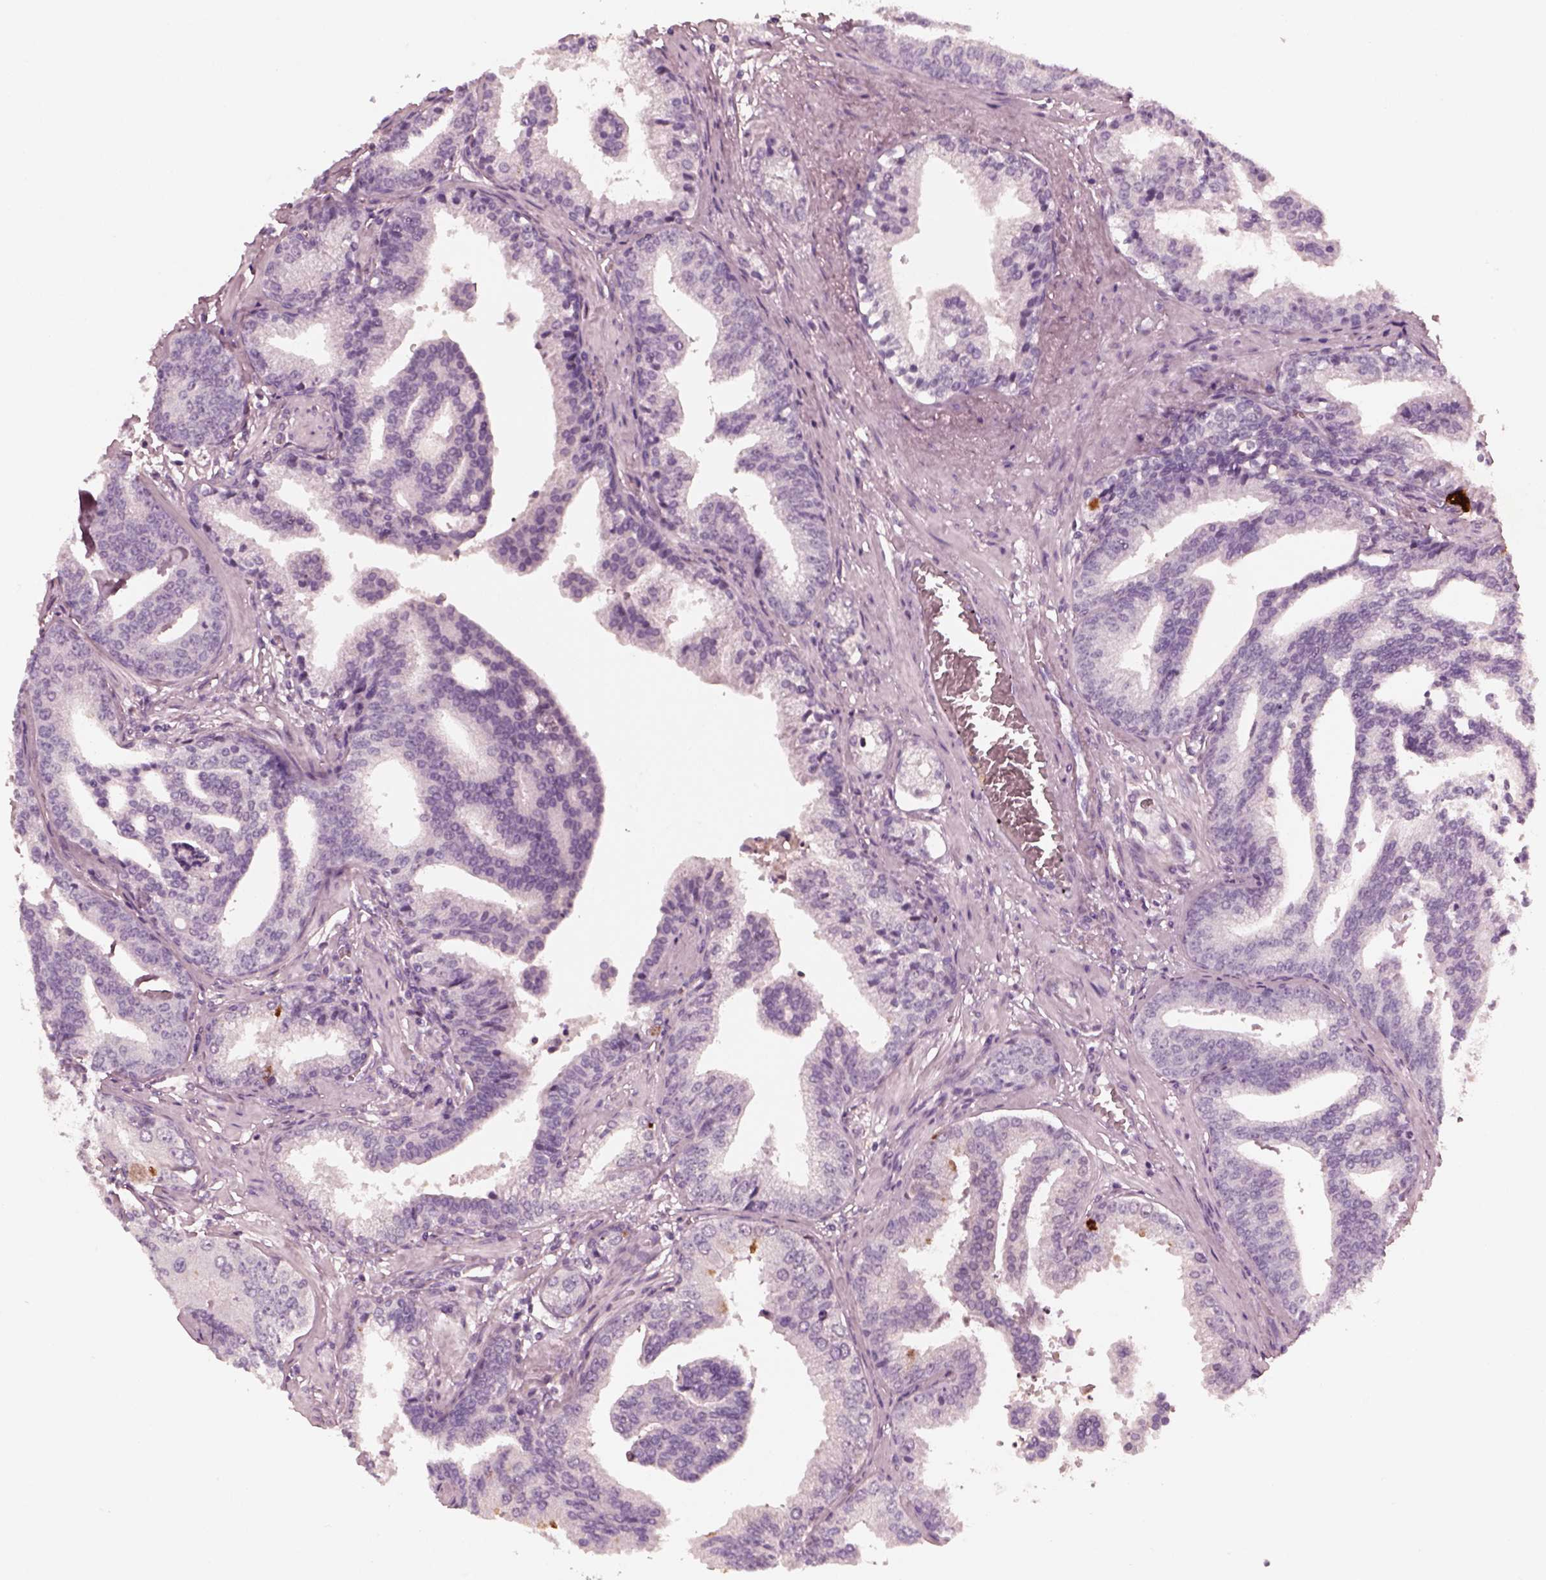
{"staining": {"intensity": "negative", "quantity": "none", "location": "none"}, "tissue": "prostate cancer", "cell_type": "Tumor cells", "image_type": "cancer", "snomed": [{"axis": "morphology", "description": "Adenocarcinoma, NOS"}, {"axis": "topography", "description": "Prostate"}], "caption": "Tumor cells are negative for brown protein staining in prostate adenocarcinoma.", "gene": "CGA", "patient": {"sex": "male", "age": 64}}